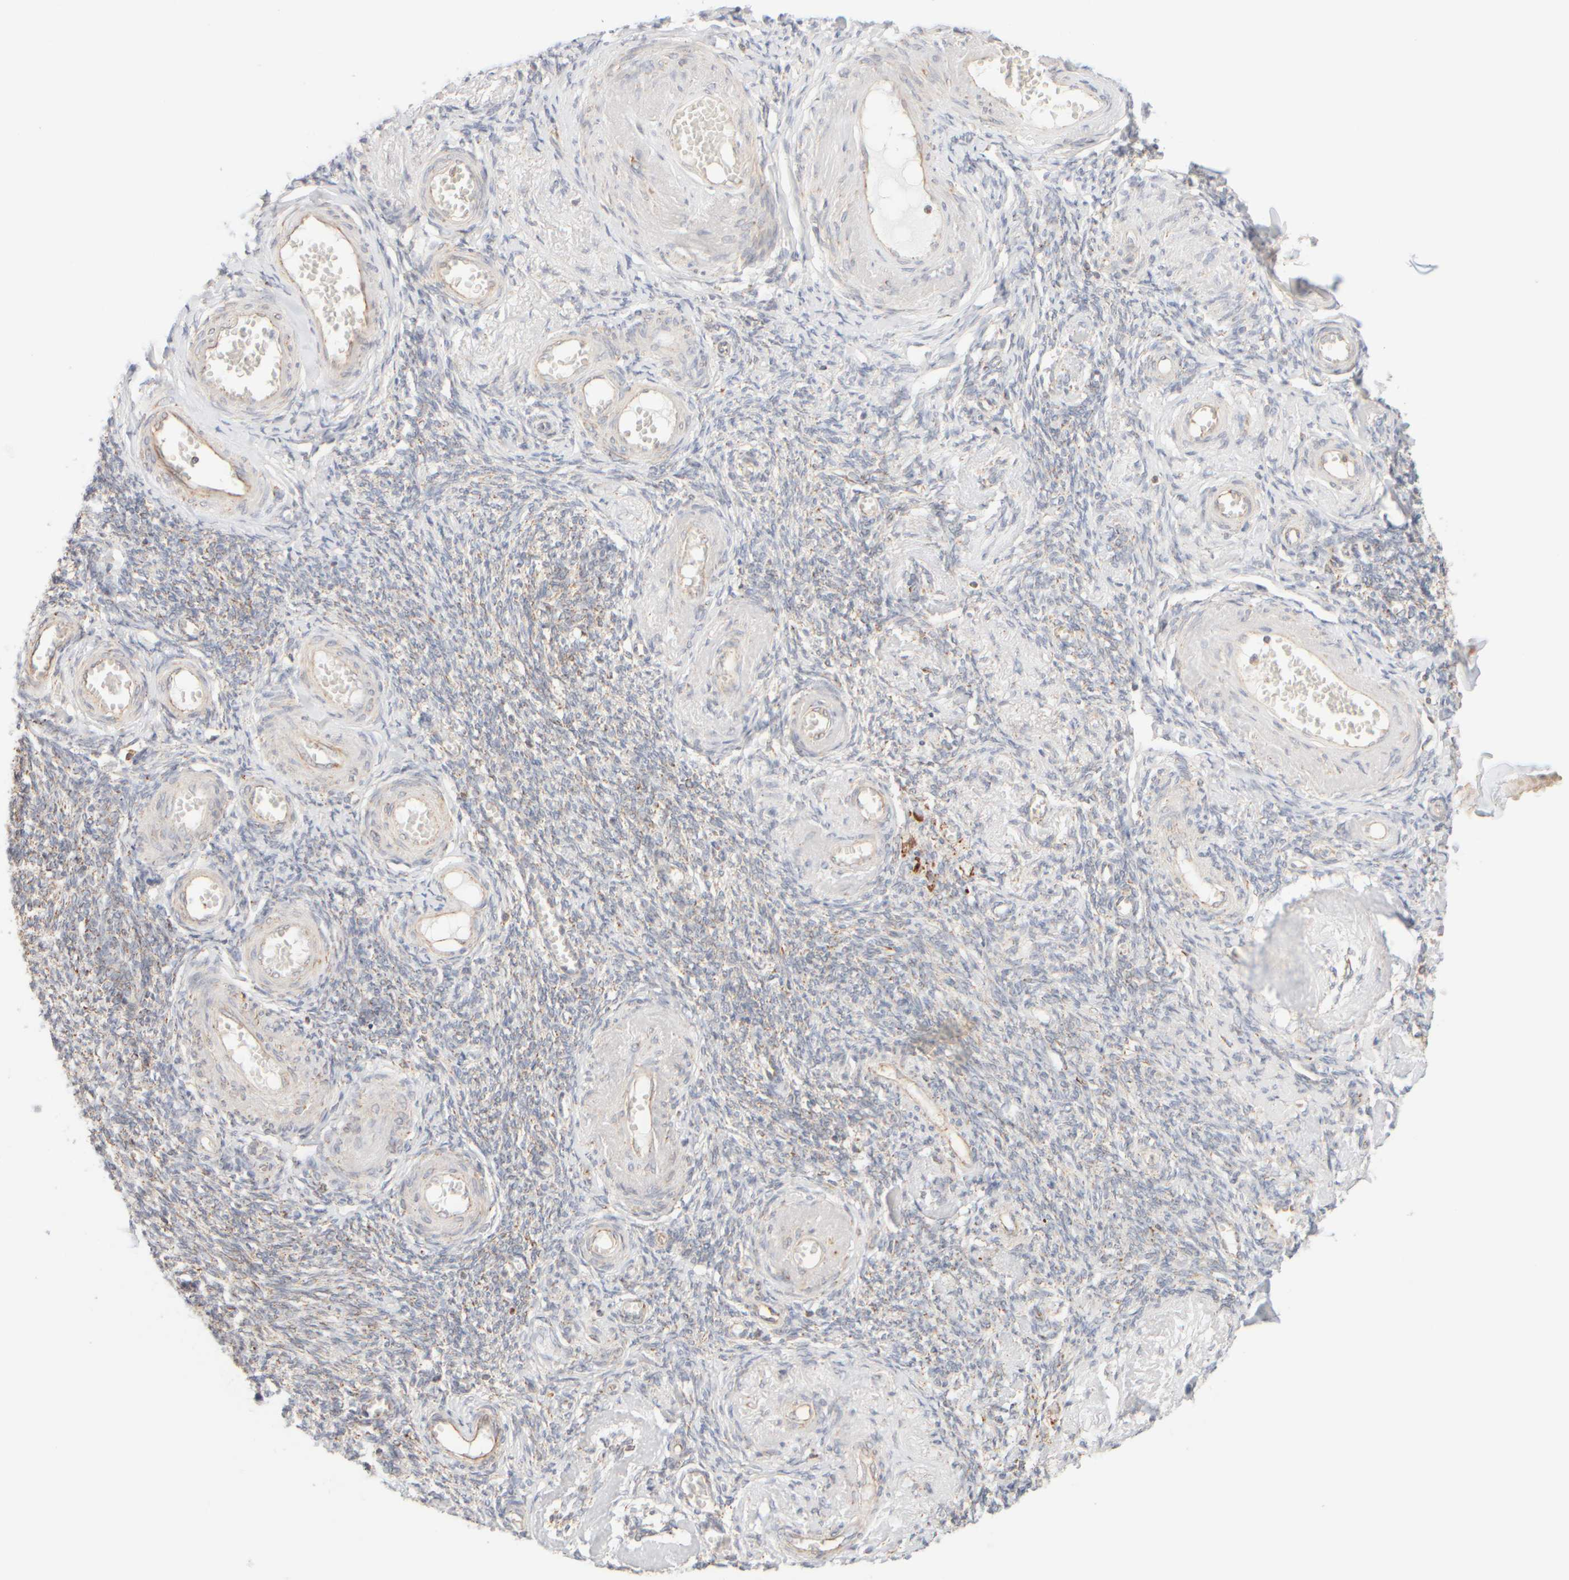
{"staining": {"intensity": "moderate", "quantity": "25%-75%", "location": "cytoplasmic/membranous"}, "tissue": "adipose tissue", "cell_type": "Adipocytes", "image_type": "normal", "snomed": [{"axis": "morphology", "description": "Normal tissue, NOS"}, {"axis": "topography", "description": "Vascular tissue"}, {"axis": "topography", "description": "Fallopian tube"}, {"axis": "topography", "description": "Ovary"}], "caption": "Moderate cytoplasmic/membranous protein expression is present in approximately 25%-75% of adipocytes in adipose tissue.", "gene": "APBB2", "patient": {"sex": "female", "age": 67}}